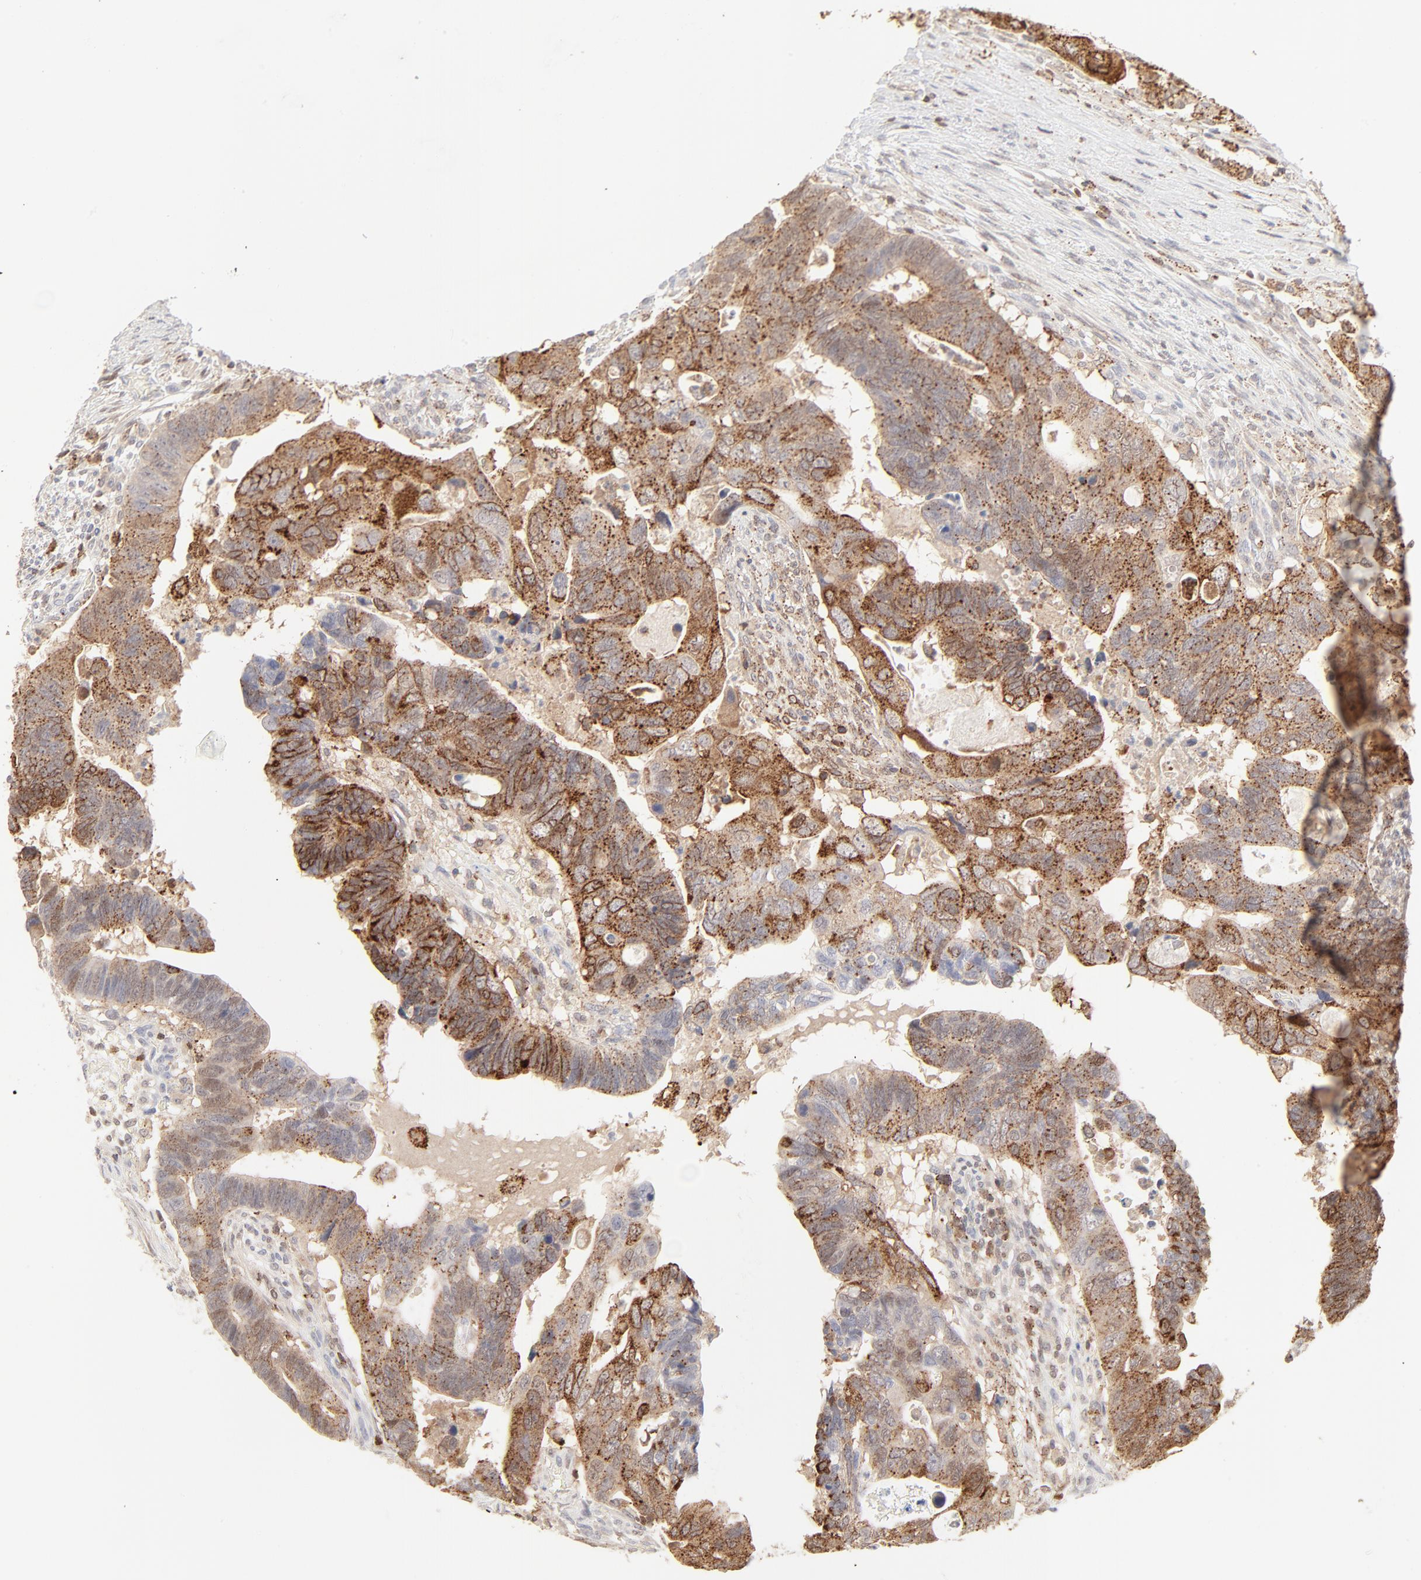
{"staining": {"intensity": "moderate", "quantity": "25%-75%", "location": "cytoplasmic/membranous"}, "tissue": "colorectal cancer", "cell_type": "Tumor cells", "image_type": "cancer", "snomed": [{"axis": "morphology", "description": "Adenocarcinoma, NOS"}, {"axis": "topography", "description": "Rectum"}], "caption": "The immunohistochemical stain shows moderate cytoplasmic/membranous expression in tumor cells of colorectal adenocarcinoma tissue. (IHC, brightfield microscopy, high magnification).", "gene": "CDK6", "patient": {"sex": "male", "age": 53}}